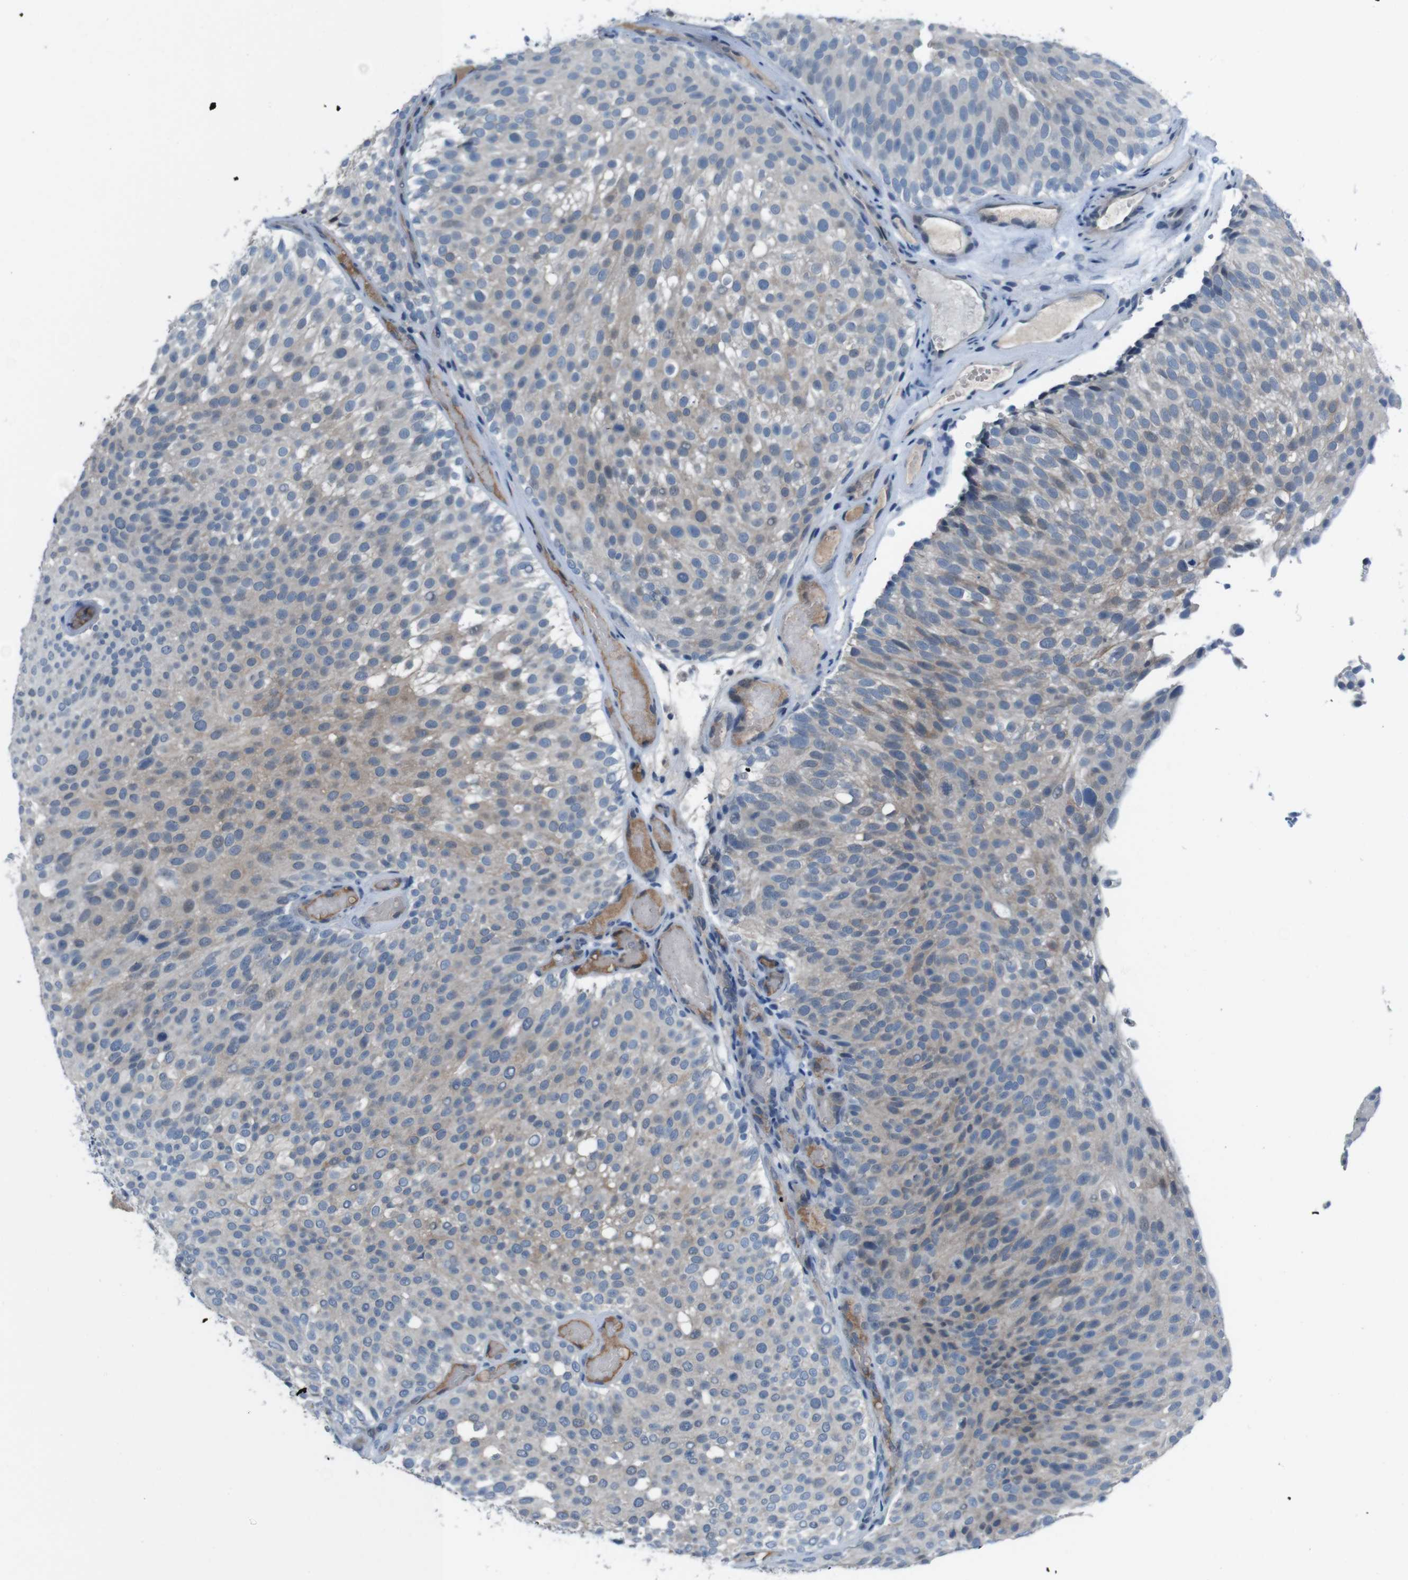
{"staining": {"intensity": "weak", "quantity": "25%-75%", "location": "cytoplasmic/membranous"}, "tissue": "urothelial cancer", "cell_type": "Tumor cells", "image_type": "cancer", "snomed": [{"axis": "morphology", "description": "Urothelial carcinoma, Low grade"}, {"axis": "topography", "description": "Urinary bladder"}], "caption": "Urothelial cancer tissue demonstrates weak cytoplasmic/membranous staining in approximately 25%-75% of tumor cells, visualized by immunohistochemistry.", "gene": "CDHR2", "patient": {"sex": "male", "age": 78}}